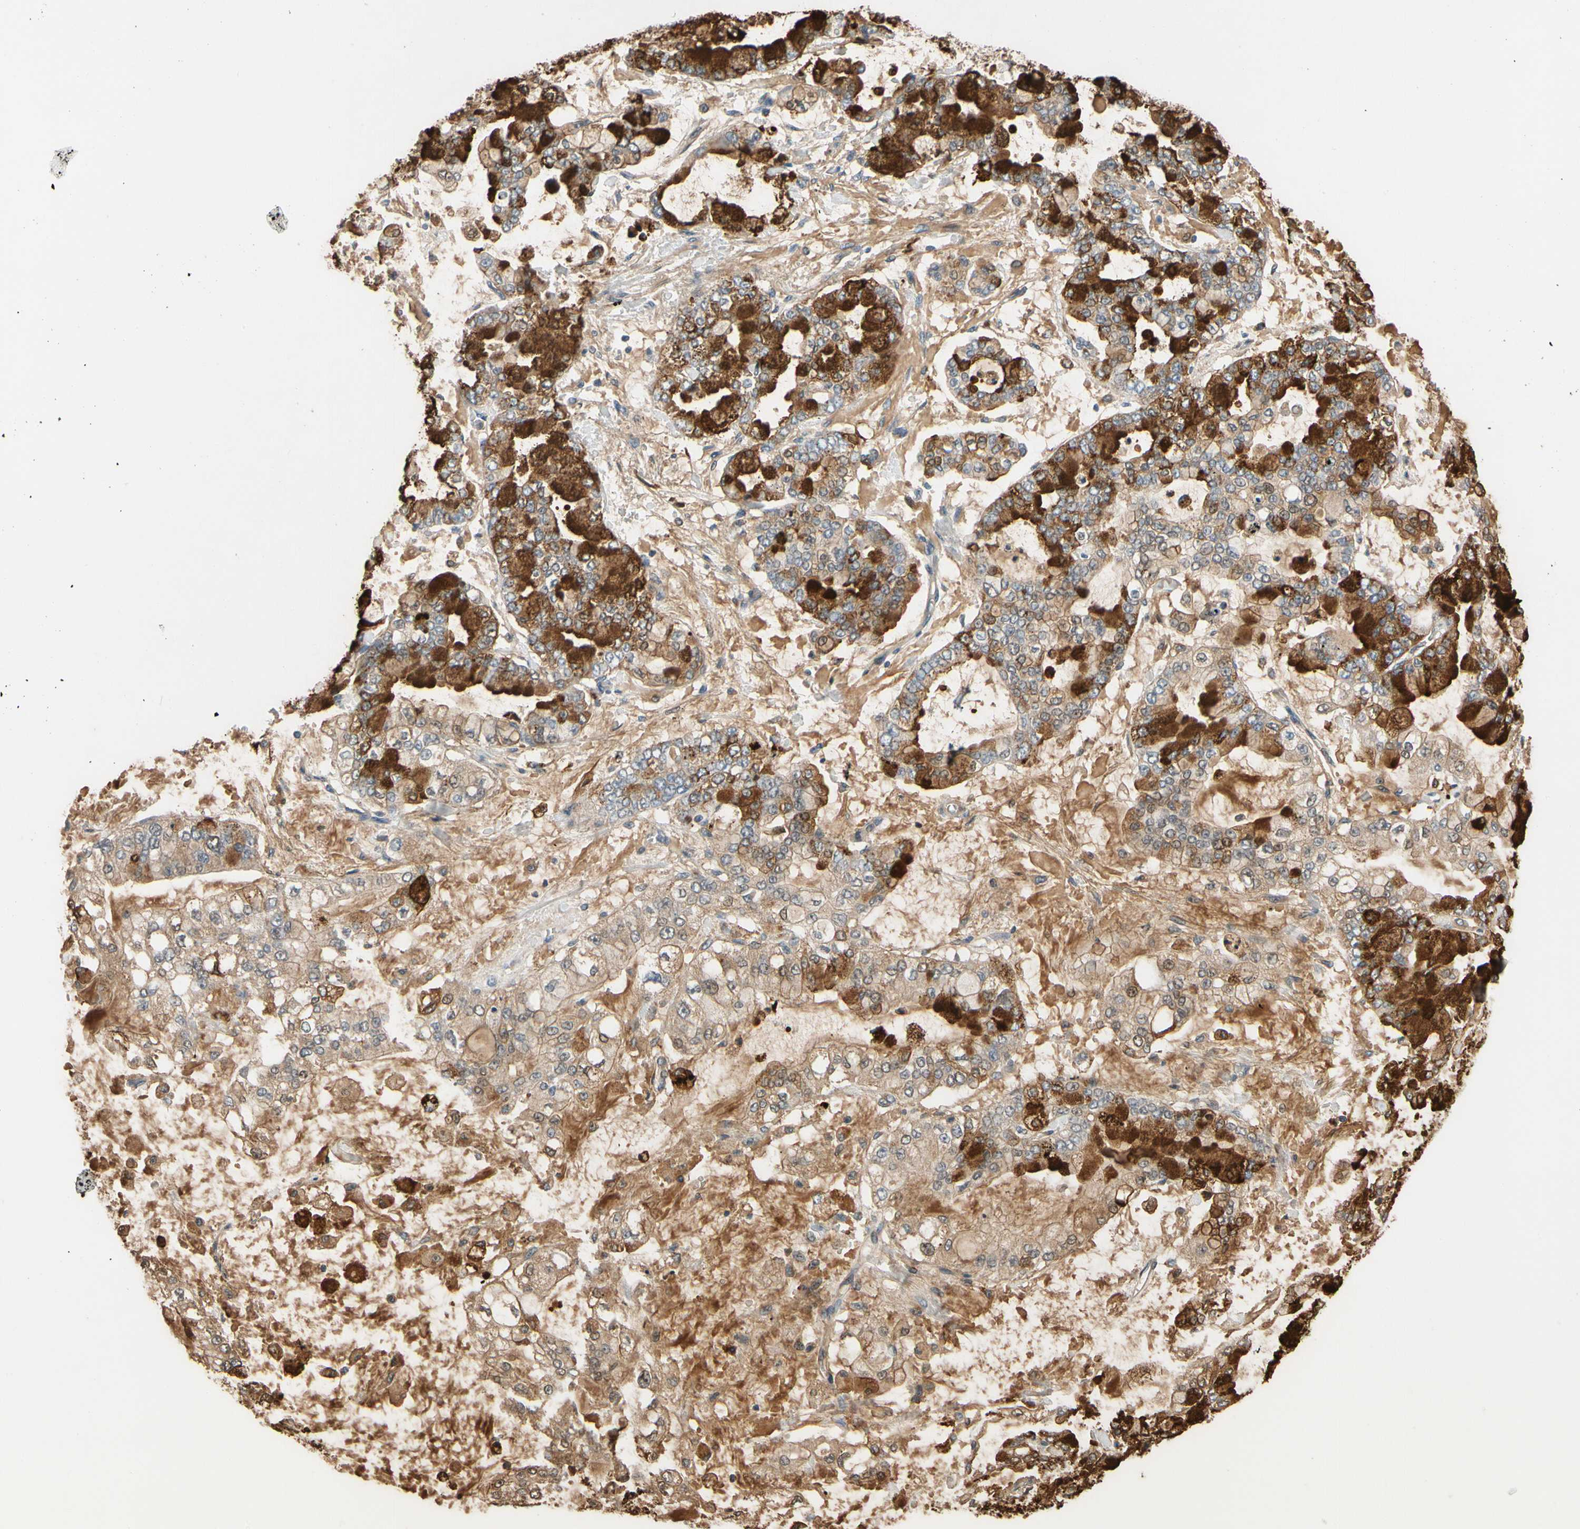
{"staining": {"intensity": "strong", "quantity": "<25%", "location": "cytoplasmic/membranous"}, "tissue": "stomach cancer", "cell_type": "Tumor cells", "image_type": "cancer", "snomed": [{"axis": "morphology", "description": "Normal tissue, NOS"}, {"axis": "morphology", "description": "Adenocarcinoma, NOS"}, {"axis": "topography", "description": "Stomach, upper"}, {"axis": "topography", "description": "Stomach"}], "caption": "Protein analysis of stomach adenocarcinoma tissue reveals strong cytoplasmic/membranous staining in about <25% of tumor cells. (DAB (3,3'-diaminobenzidine) IHC, brown staining for protein, blue staining for nuclei).", "gene": "GPSM2", "patient": {"sex": "male", "age": 76}}